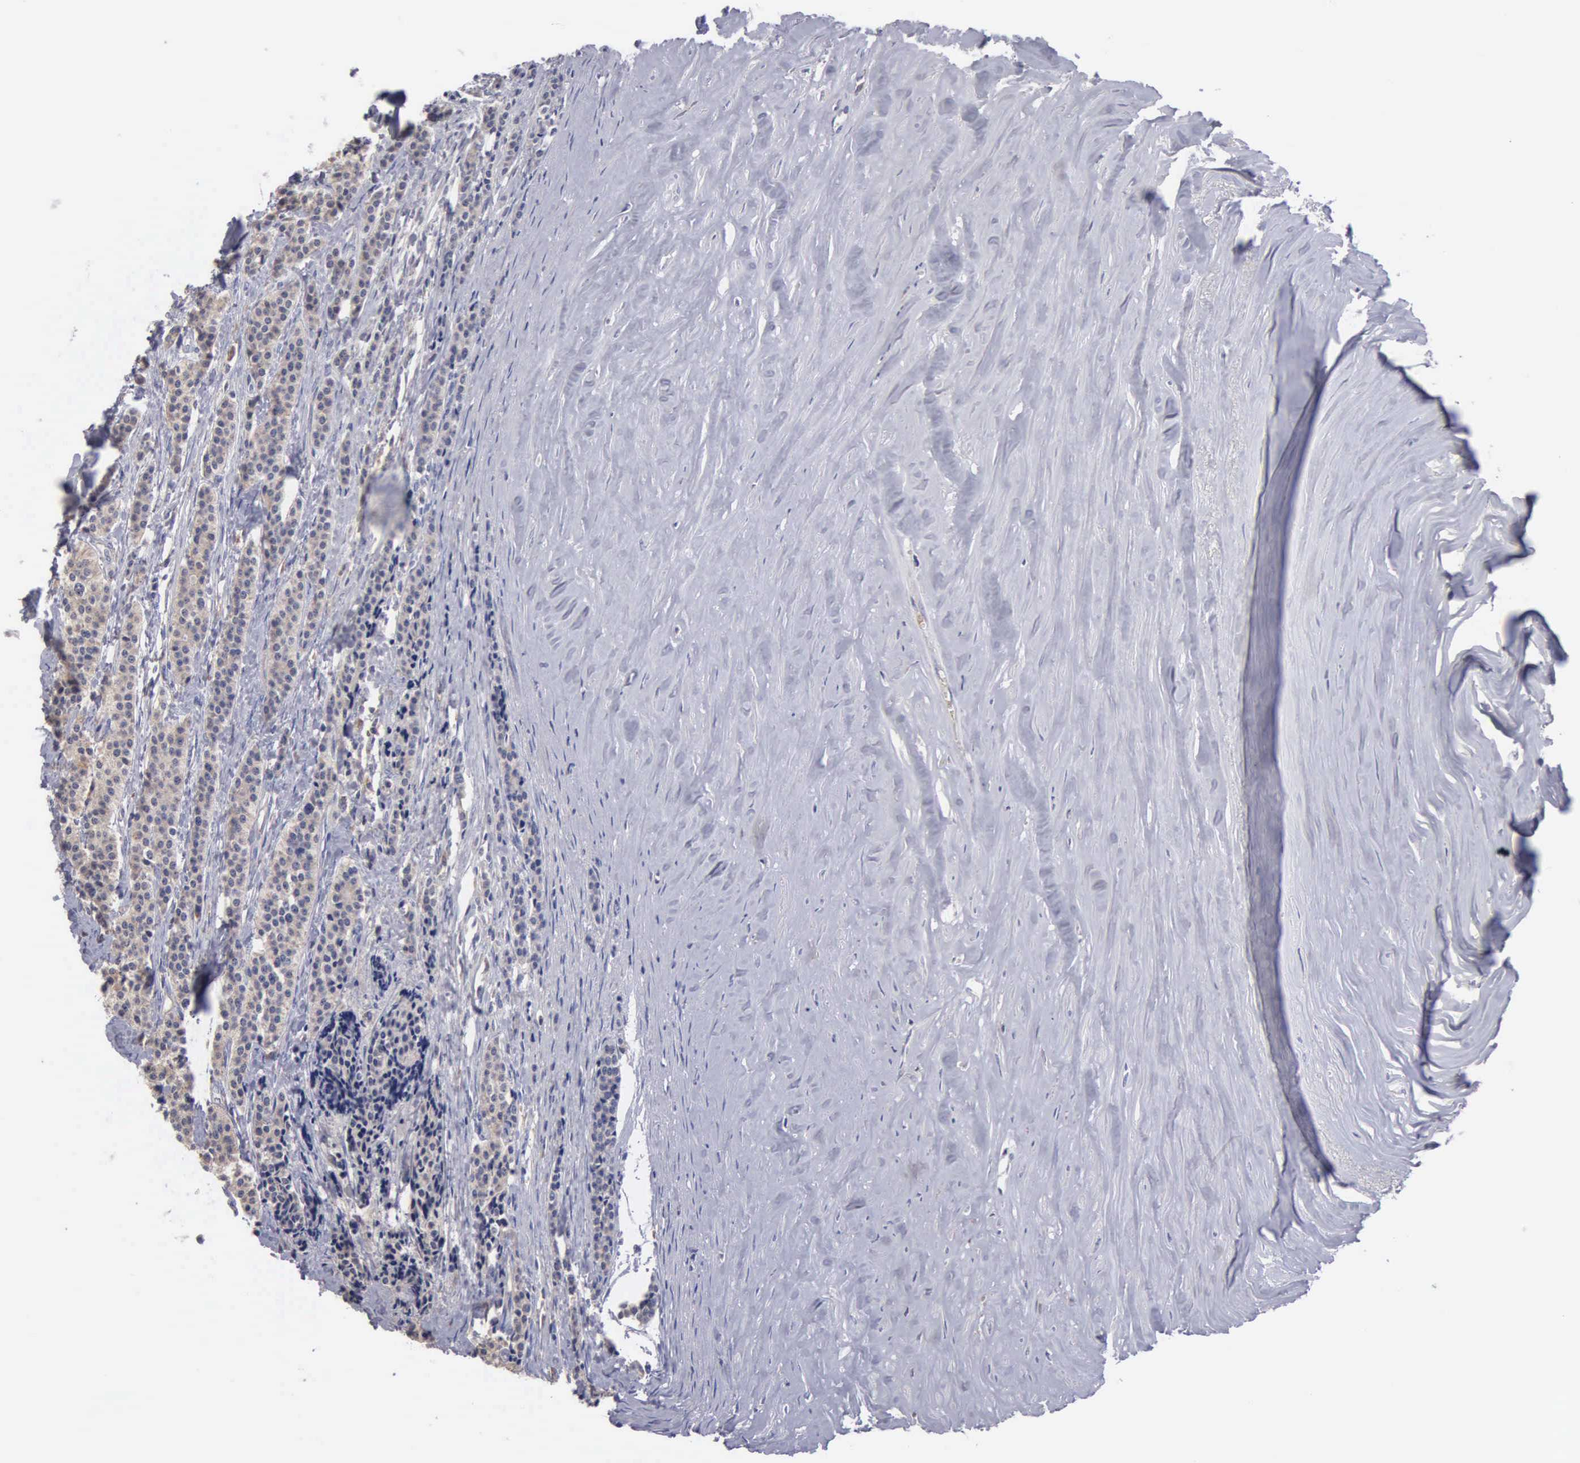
{"staining": {"intensity": "weak", "quantity": ">75%", "location": "cytoplasmic/membranous"}, "tissue": "carcinoid", "cell_type": "Tumor cells", "image_type": "cancer", "snomed": [{"axis": "morphology", "description": "Carcinoid, malignant, NOS"}, {"axis": "topography", "description": "Small intestine"}], "caption": "Protein analysis of carcinoid tissue reveals weak cytoplasmic/membranous positivity in about >75% of tumor cells. (brown staining indicates protein expression, while blue staining denotes nuclei).", "gene": "PTGS2", "patient": {"sex": "male", "age": 63}}